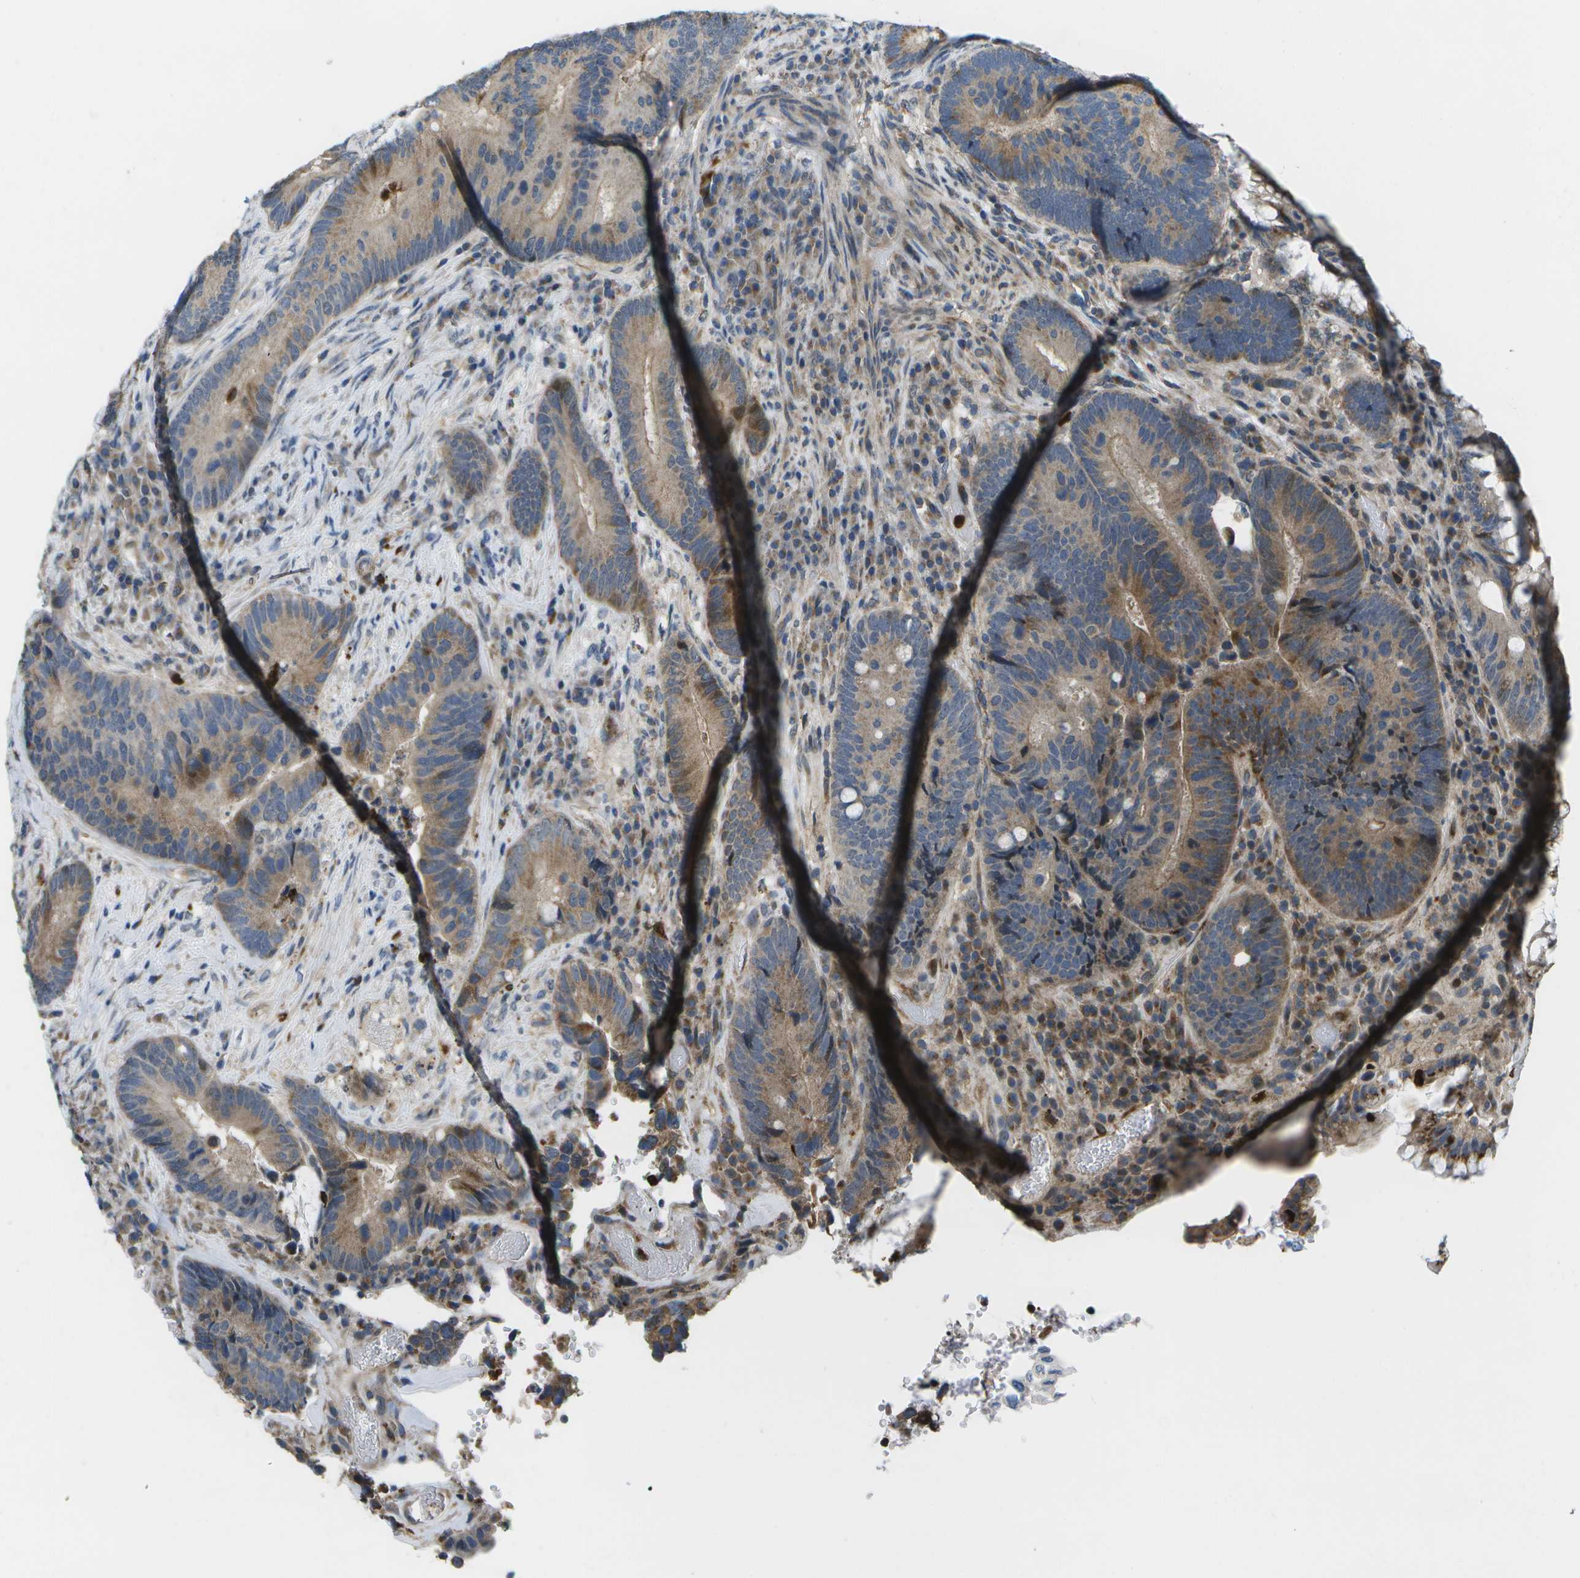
{"staining": {"intensity": "moderate", "quantity": "25%-75%", "location": "cytoplasmic/membranous"}, "tissue": "colorectal cancer", "cell_type": "Tumor cells", "image_type": "cancer", "snomed": [{"axis": "morphology", "description": "Adenocarcinoma, NOS"}, {"axis": "topography", "description": "Rectum"}], "caption": "Immunohistochemical staining of adenocarcinoma (colorectal) displays moderate cytoplasmic/membranous protein positivity in approximately 25%-75% of tumor cells.", "gene": "GALNT15", "patient": {"sex": "male", "age": 51}}